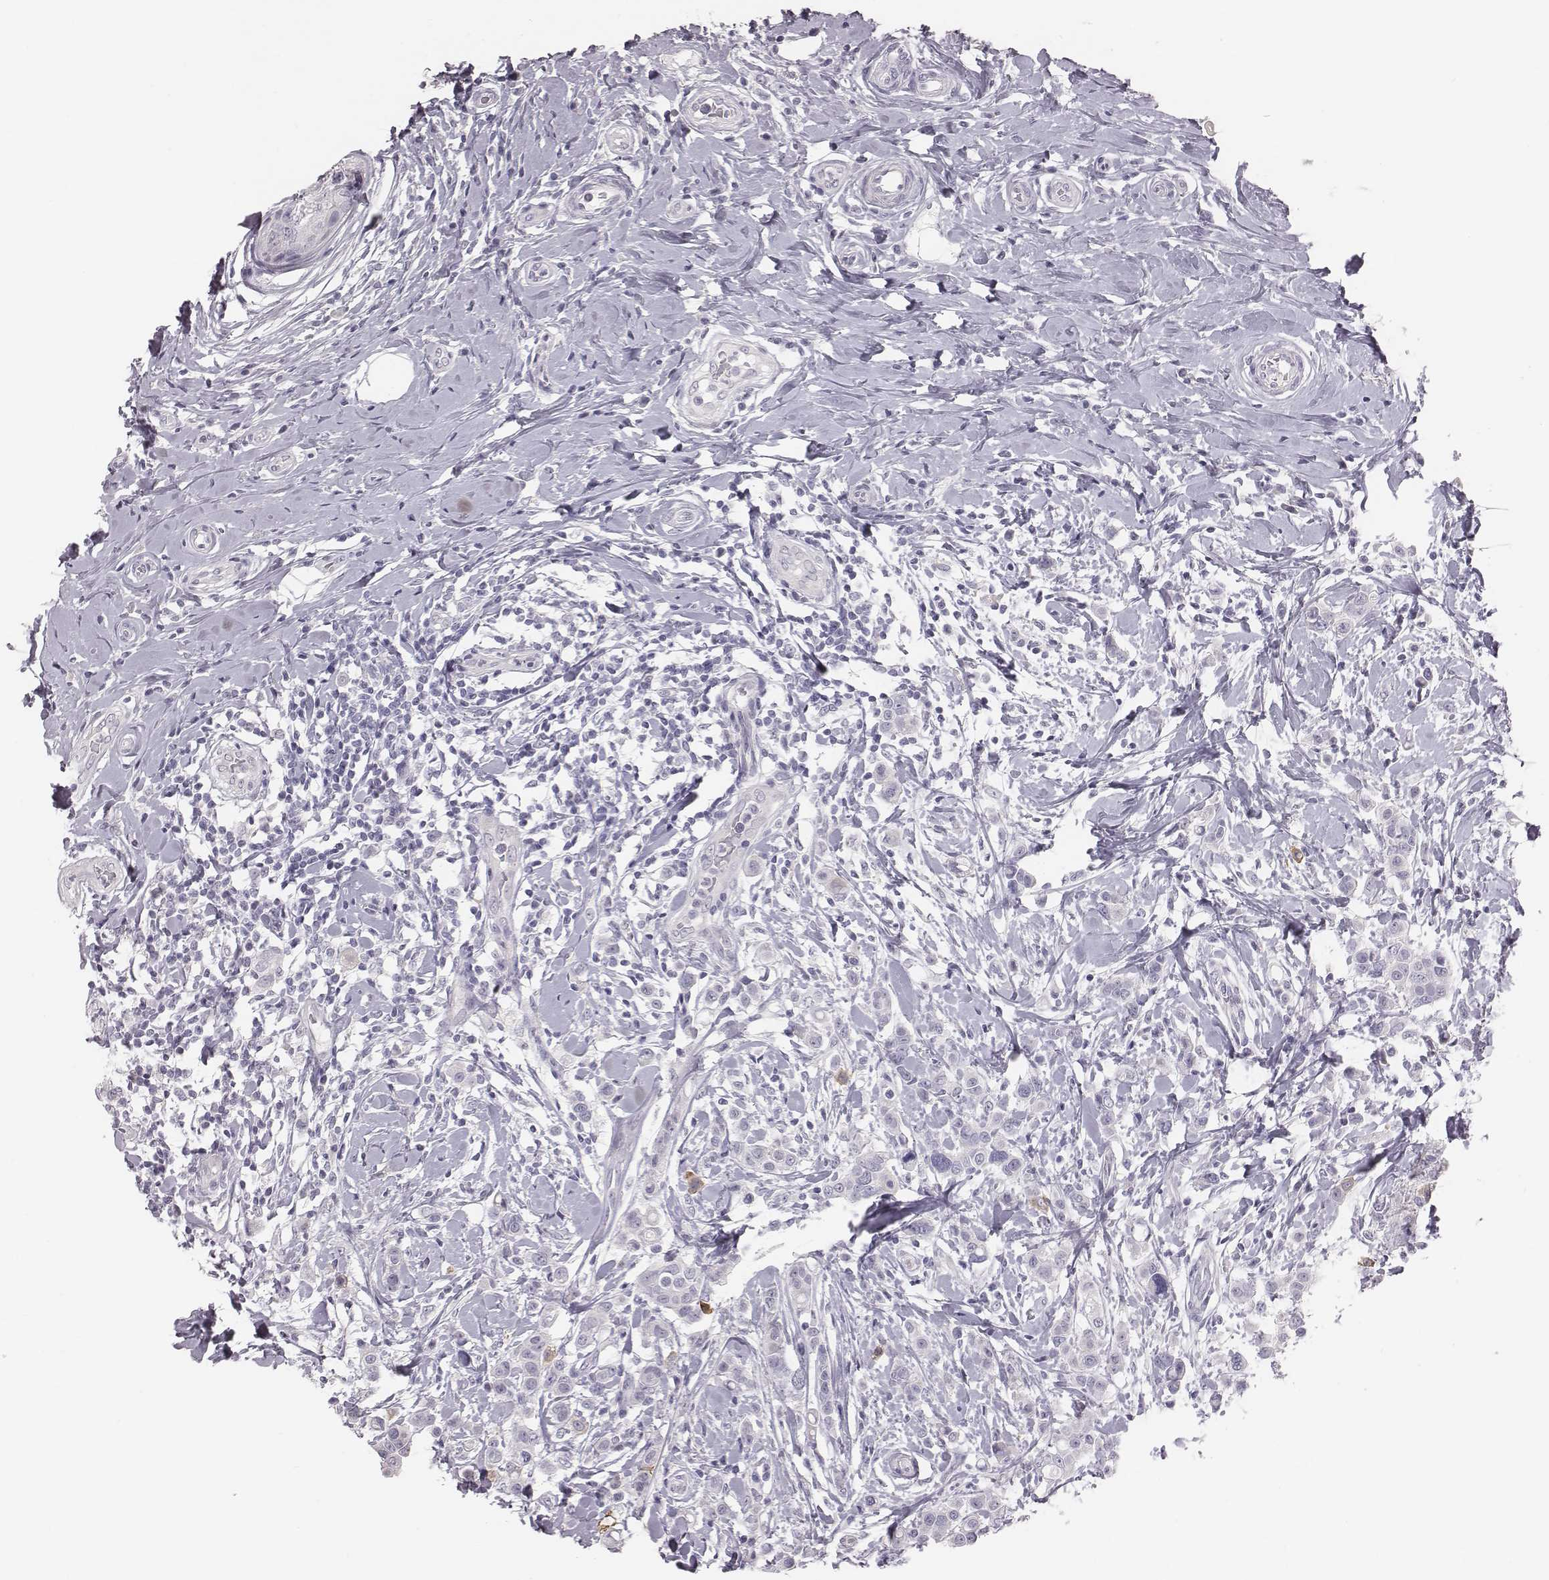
{"staining": {"intensity": "negative", "quantity": "none", "location": "none"}, "tissue": "breast cancer", "cell_type": "Tumor cells", "image_type": "cancer", "snomed": [{"axis": "morphology", "description": "Duct carcinoma"}, {"axis": "topography", "description": "Breast"}], "caption": "Tumor cells are negative for brown protein staining in breast cancer (infiltrating ductal carcinoma).", "gene": "C6orf58", "patient": {"sex": "female", "age": 27}}